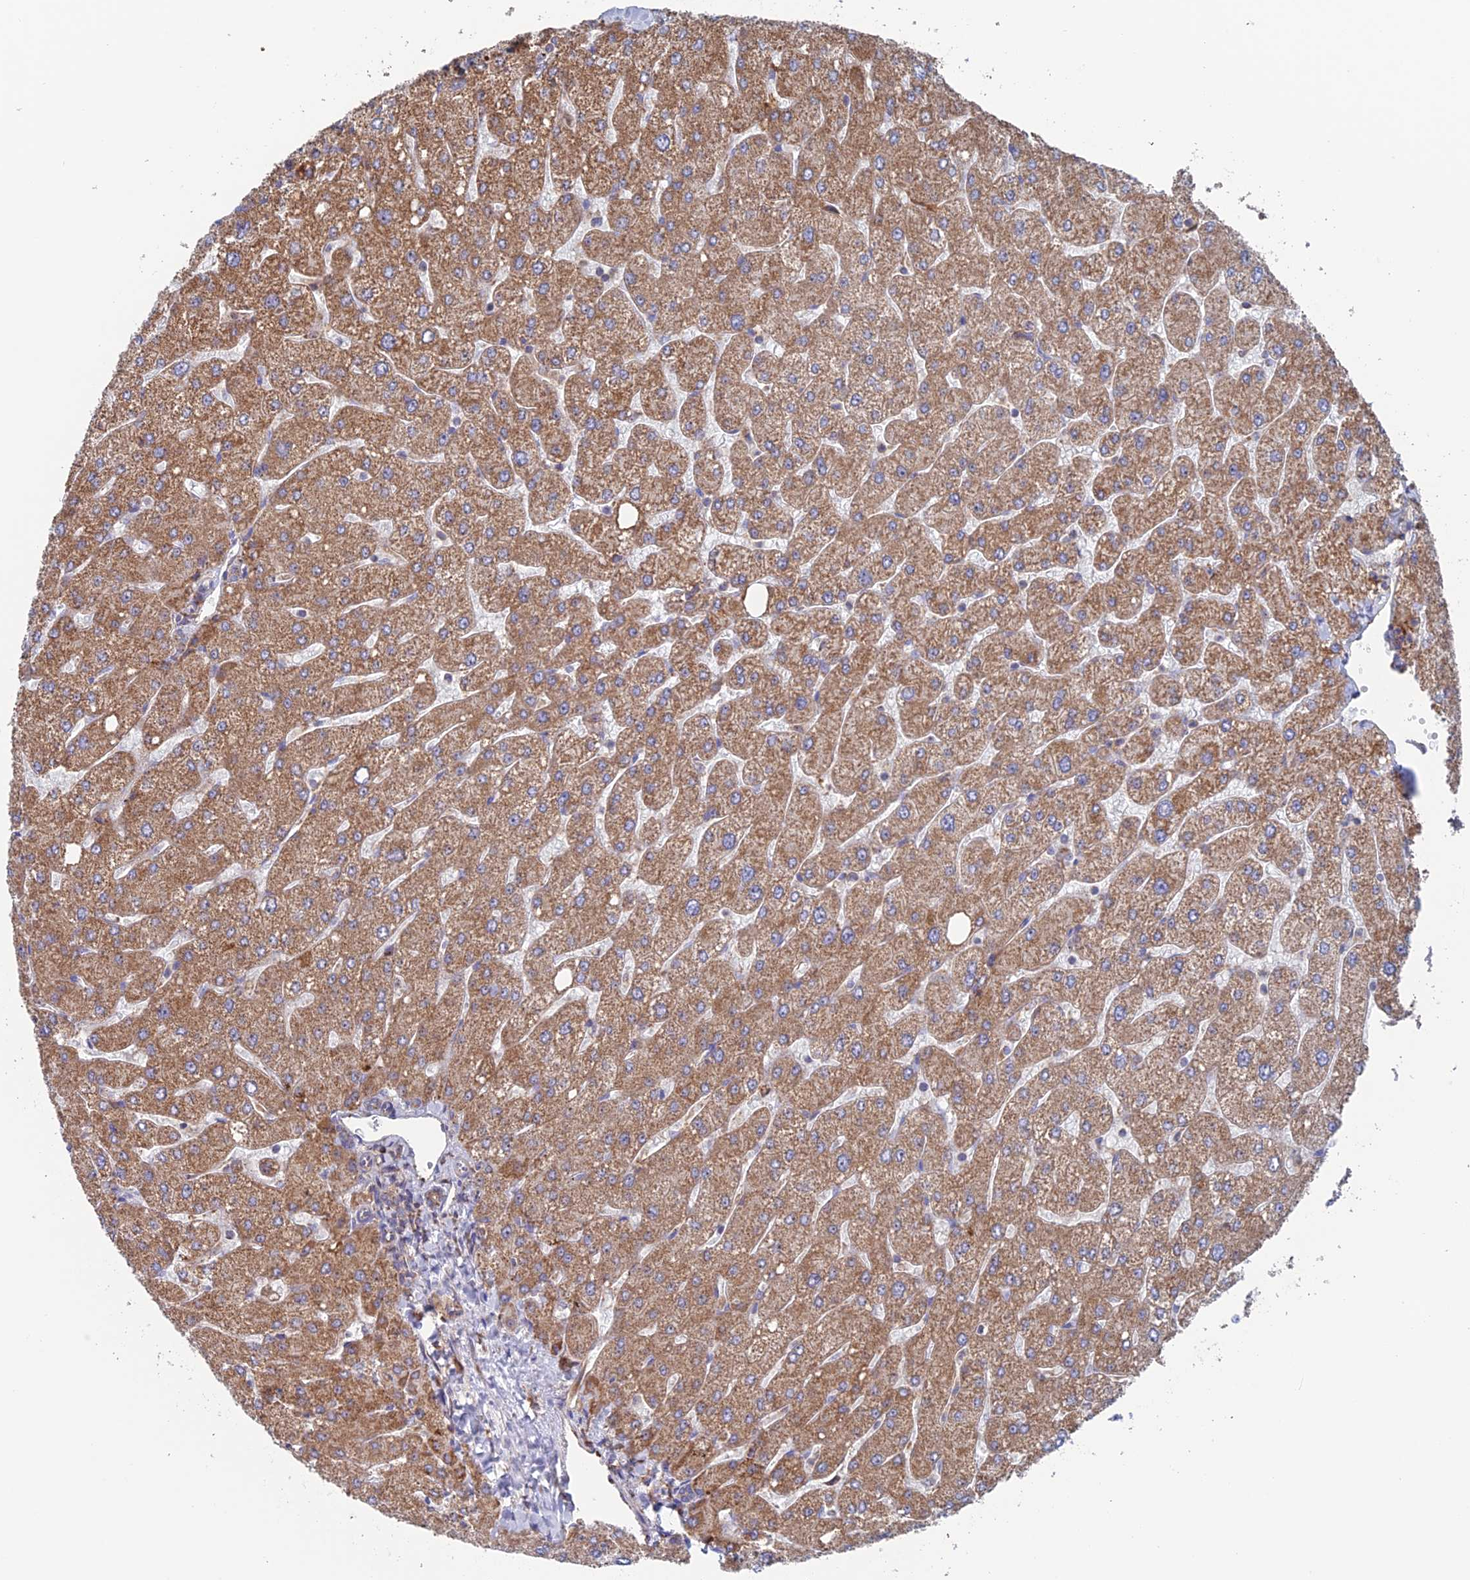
{"staining": {"intensity": "weak", "quantity": "25%-75%", "location": "cytoplasmic/membranous"}, "tissue": "liver", "cell_type": "Cholangiocytes", "image_type": "normal", "snomed": [{"axis": "morphology", "description": "Normal tissue, NOS"}, {"axis": "topography", "description": "Liver"}], "caption": "Immunohistochemical staining of benign human liver exhibits low levels of weak cytoplasmic/membranous staining in approximately 25%-75% of cholangiocytes.", "gene": "DTYMK", "patient": {"sex": "male", "age": 55}}